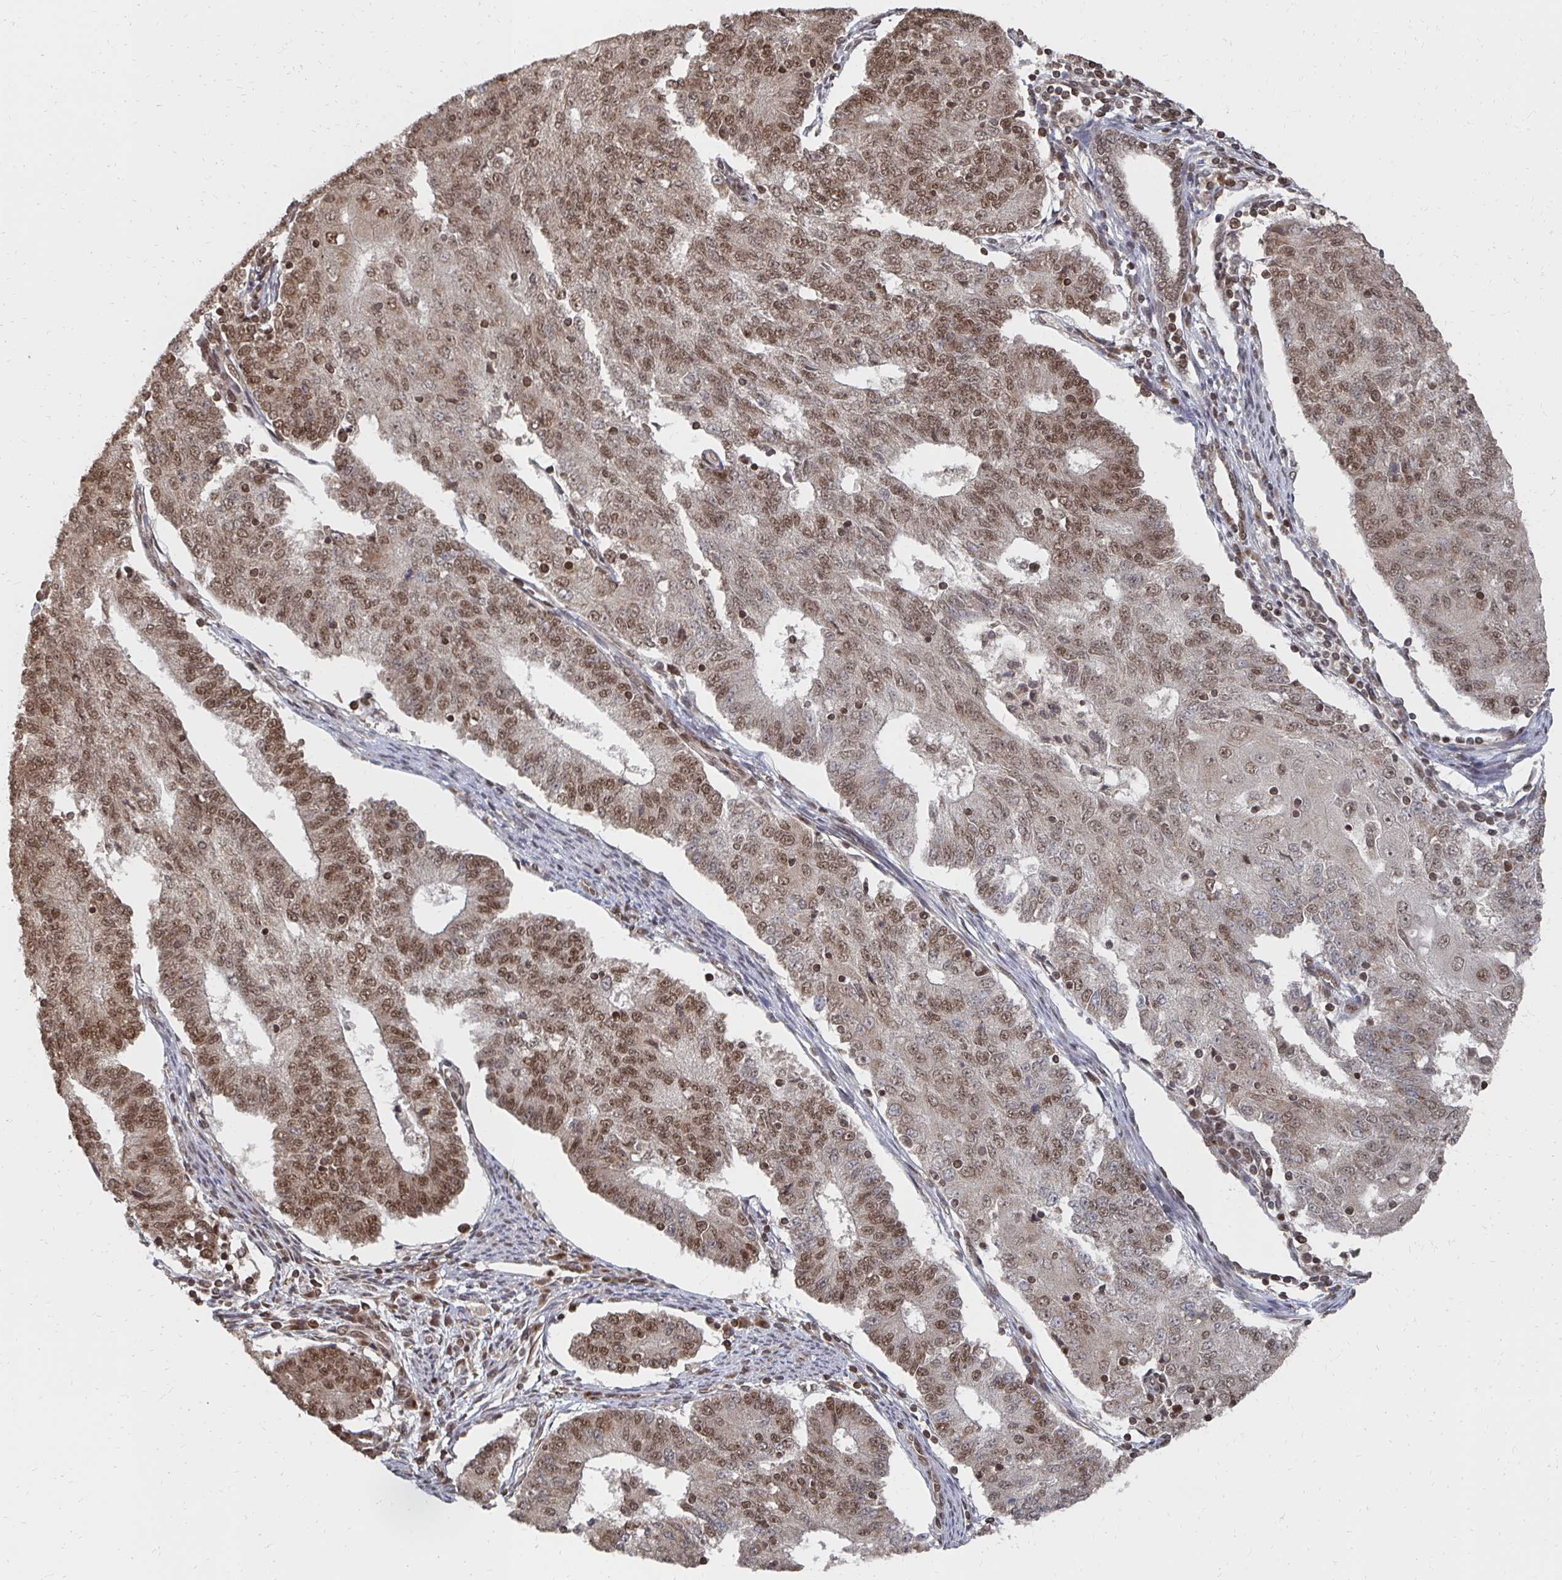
{"staining": {"intensity": "moderate", "quantity": ">75%", "location": "nuclear"}, "tissue": "endometrial cancer", "cell_type": "Tumor cells", "image_type": "cancer", "snomed": [{"axis": "morphology", "description": "Adenocarcinoma, NOS"}, {"axis": "topography", "description": "Endometrium"}], "caption": "Immunohistochemical staining of human endometrial cancer exhibits medium levels of moderate nuclear positivity in about >75% of tumor cells. The staining is performed using DAB brown chromogen to label protein expression. The nuclei are counter-stained blue using hematoxylin.", "gene": "GTF3C6", "patient": {"sex": "female", "age": 56}}